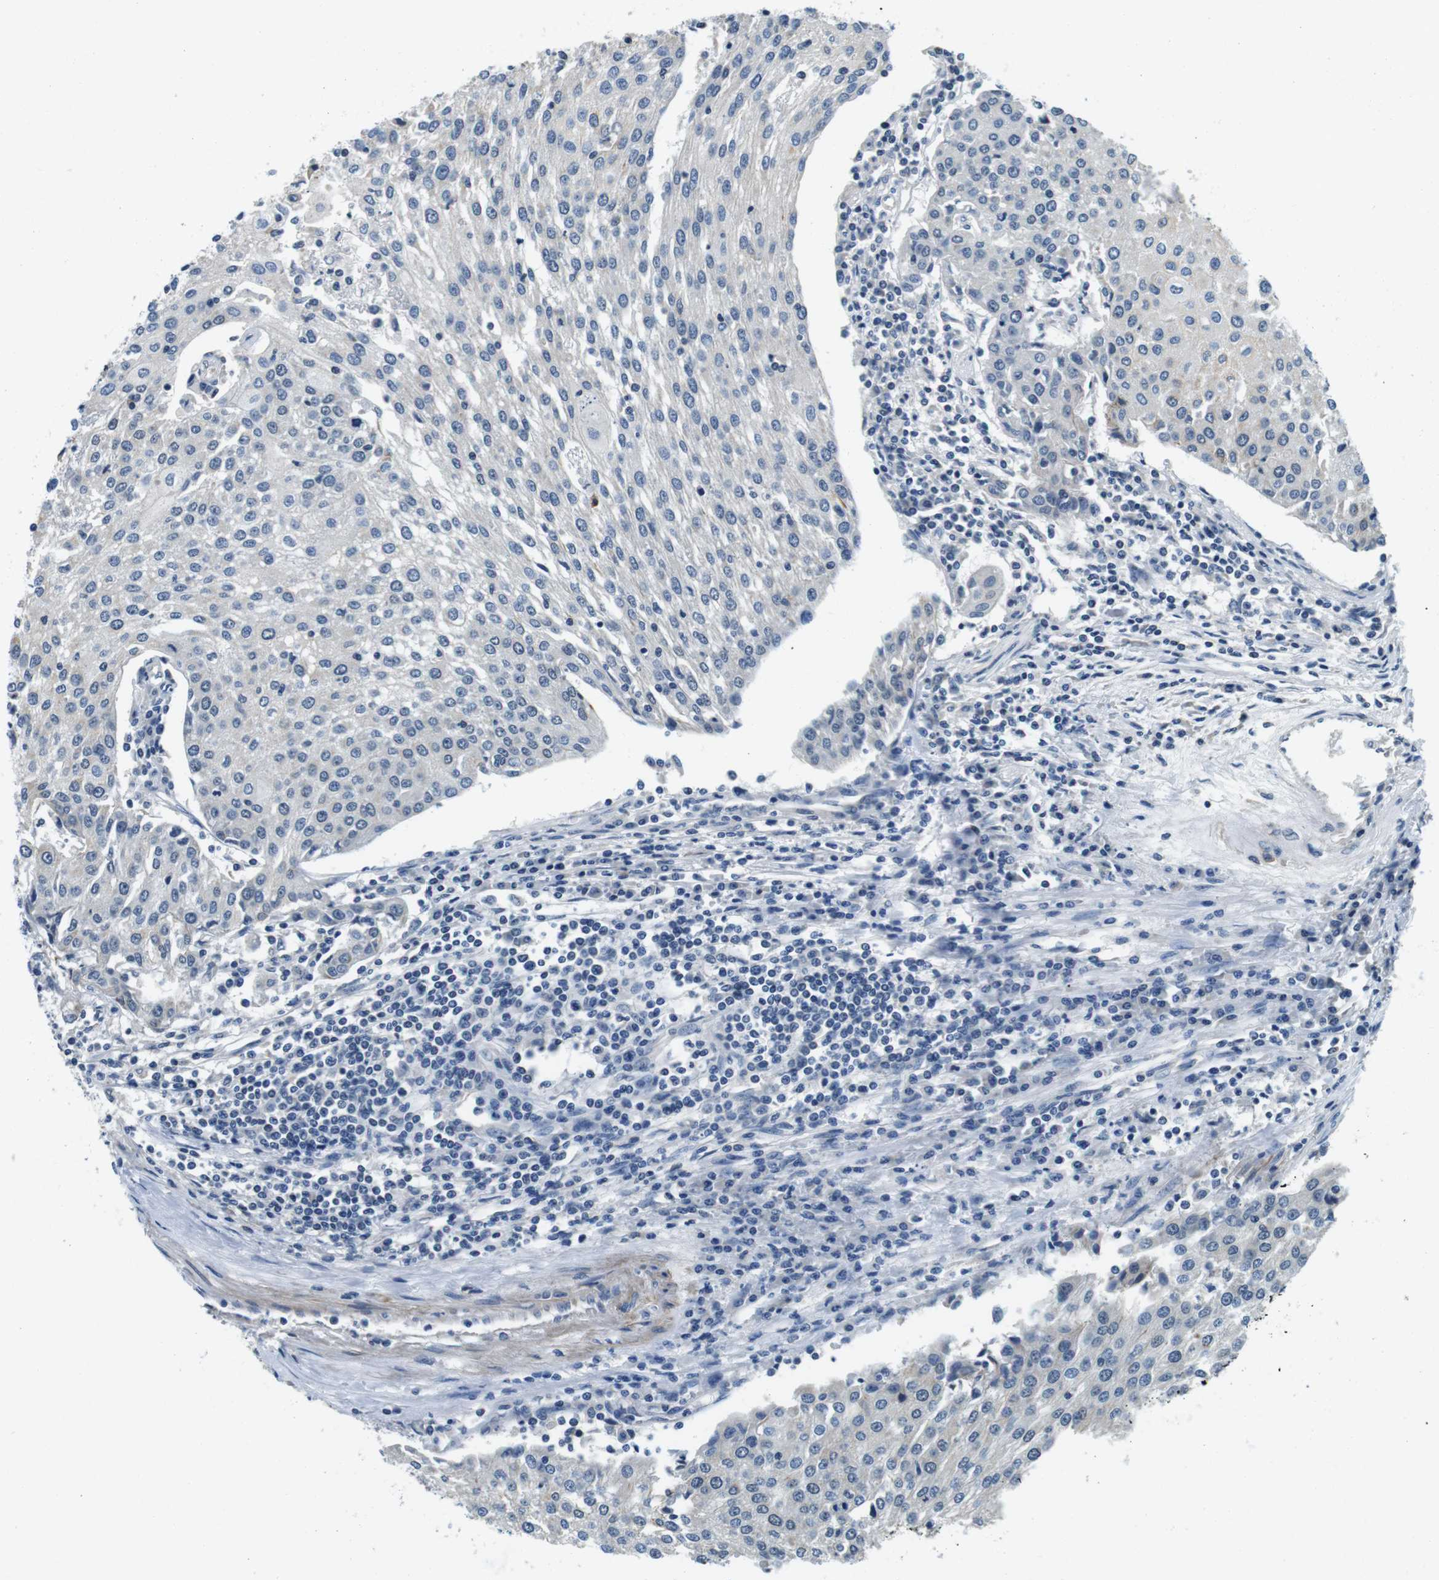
{"staining": {"intensity": "negative", "quantity": "none", "location": "none"}, "tissue": "urothelial cancer", "cell_type": "Tumor cells", "image_type": "cancer", "snomed": [{"axis": "morphology", "description": "Urothelial carcinoma, High grade"}, {"axis": "topography", "description": "Urinary bladder"}], "caption": "IHC histopathology image of neoplastic tissue: urothelial cancer stained with DAB exhibits no significant protein positivity in tumor cells. (IHC, brightfield microscopy, high magnification).", "gene": "DTNA", "patient": {"sex": "female", "age": 85}}